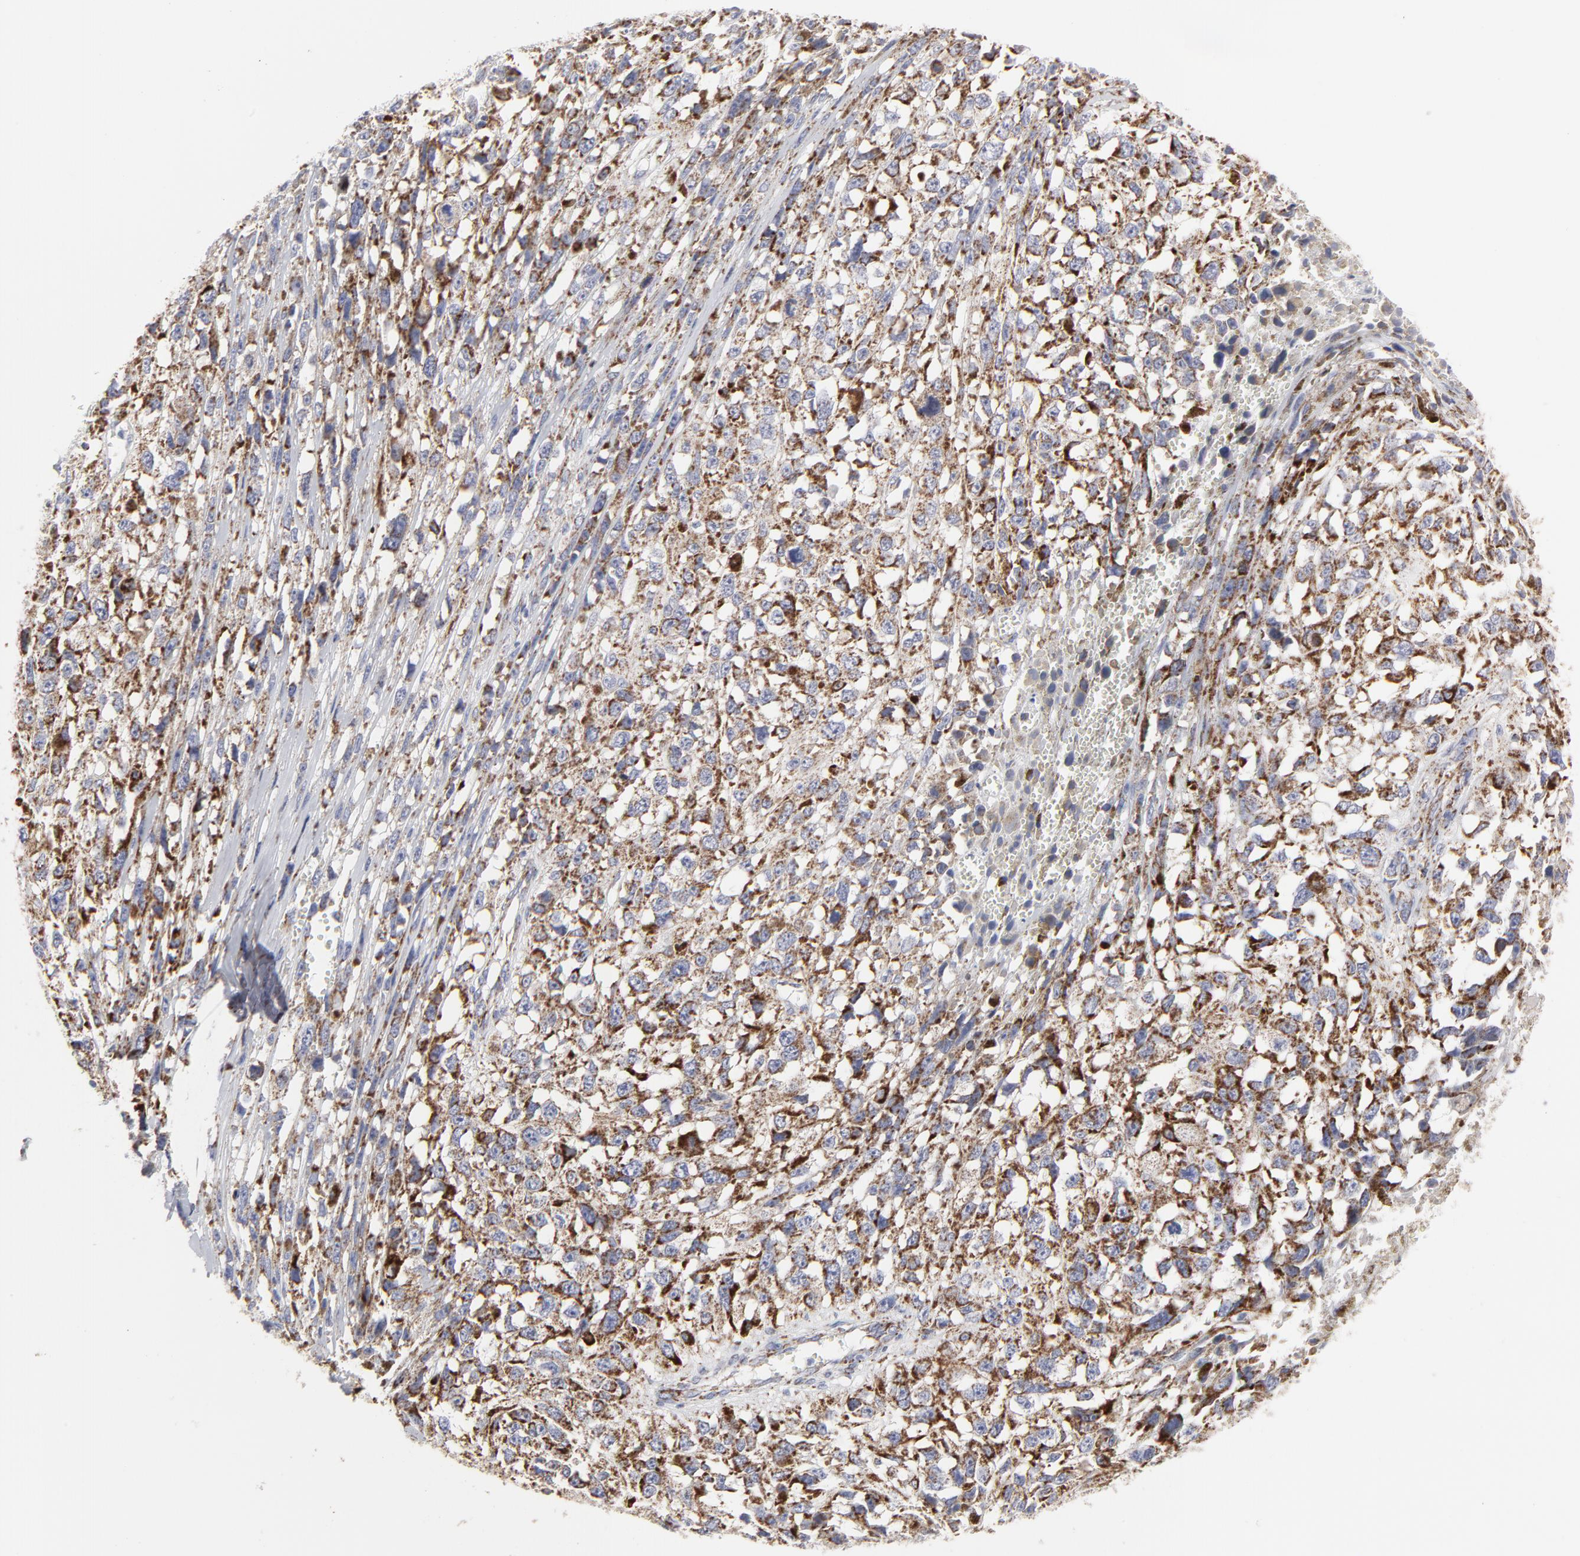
{"staining": {"intensity": "moderate", "quantity": ">75%", "location": "cytoplasmic/membranous"}, "tissue": "melanoma", "cell_type": "Tumor cells", "image_type": "cancer", "snomed": [{"axis": "morphology", "description": "Malignant melanoma, Metastatic site"}, {"axis": "topography", "description": "Lymph node"}], "caption": "The immunohistochemical stain shows moderate cytoplasmic/membranous staining in tumor cells of malignant melanoma (metastatic site) tissue.", "gene": "TXNRD2", "patient": {"sex": "male", "age": 59}}